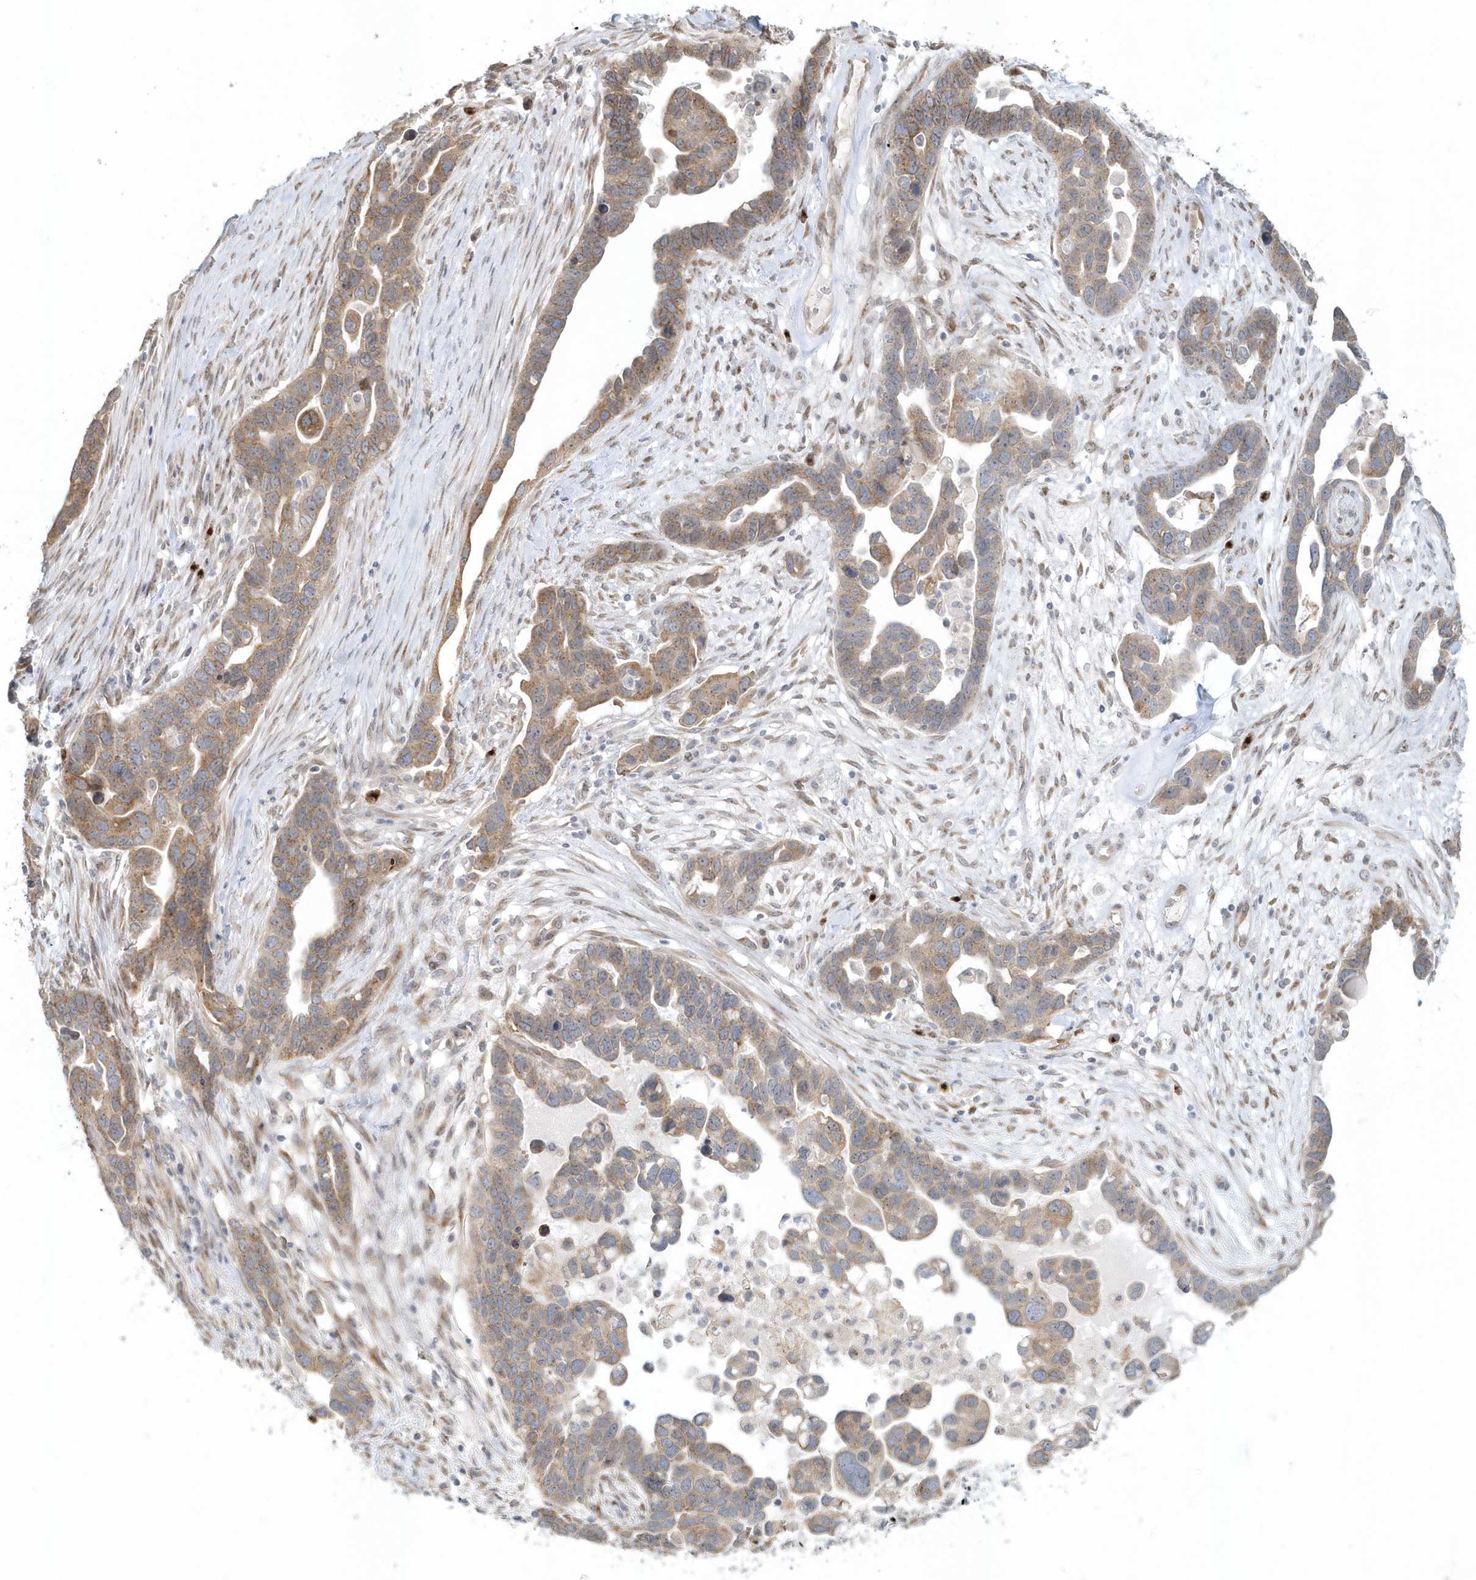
{"staining": {"intensity": "weak", "quantity": ">75%", "location": "cytoplasmic/membranous"}, "tissue": "ovarian cancer", "cell_type": "Tumor cells", "image_type": "cancer", "snomed": [{"axis": "morphology", "description": "Cystadenocarcinoma, serous, NOS"}, {"axis": "topography", "description": "Ovary"}], "caption": "Approximately >75% of tumor cells in human ovarian cancer (serous cystadenocarcinoma) show weak cytoplasmic/membranous protein expression as visualized by brown immunohistochemical staining.", "gene": "DHFR", "patient": {"sex": "female", "age": 54}}